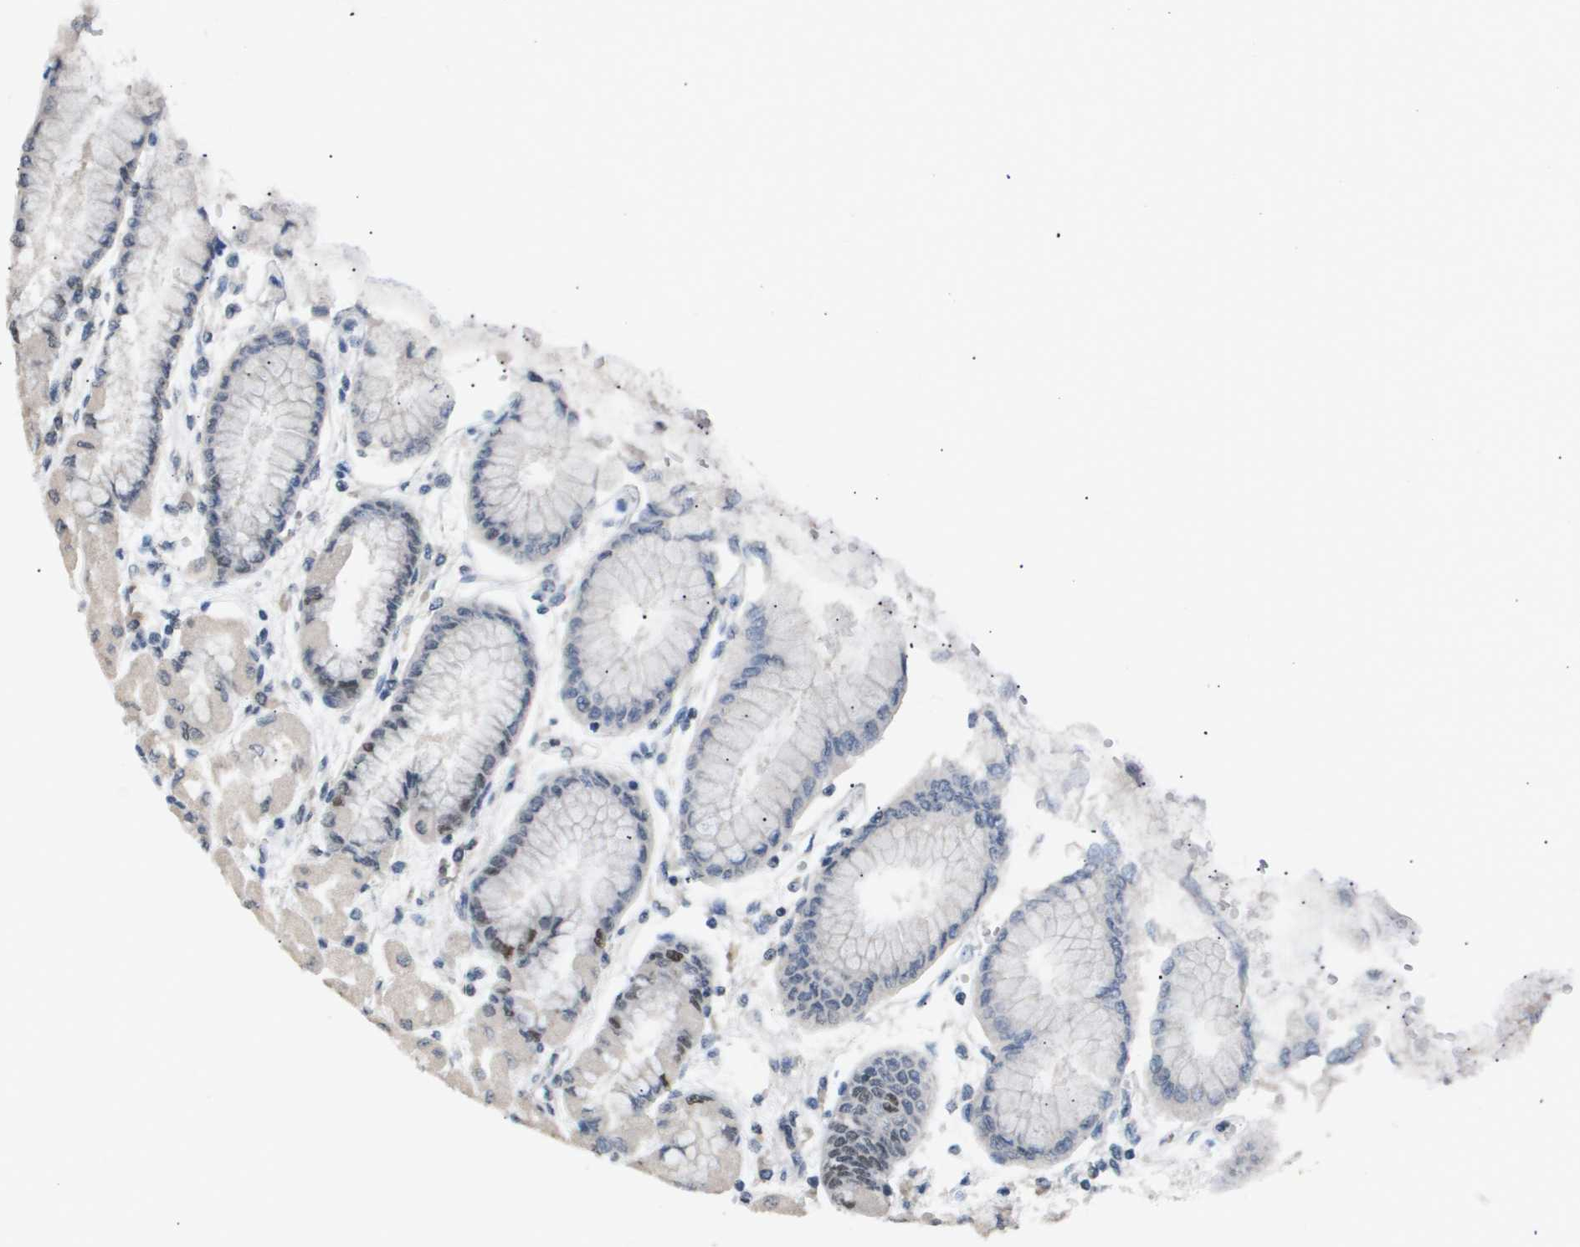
{"staining": {"intensity": "strong", "quantity": "<25%", "location": "nuclear"}, "tissue": "stomach", "cell_type": "Glandular cells", "image_type": "normal", "snomed": [{"axis": "morphology", "description": "Normal tissue, NOS"}, {"axis": "topography", "description": "Stomach, upper"}], "caption": "Immunohistochemistry (IHC) (DAB (3,3'-diaminobenzidine)) staining of unremarkable stomach exhibits strong nuclear protein expression in approximately <25% of glandular cells. (IHC, brightfield microscopy, high magnification).", "gene": "ANAPC2", "patient": {"sex": "female", "age": 56}}